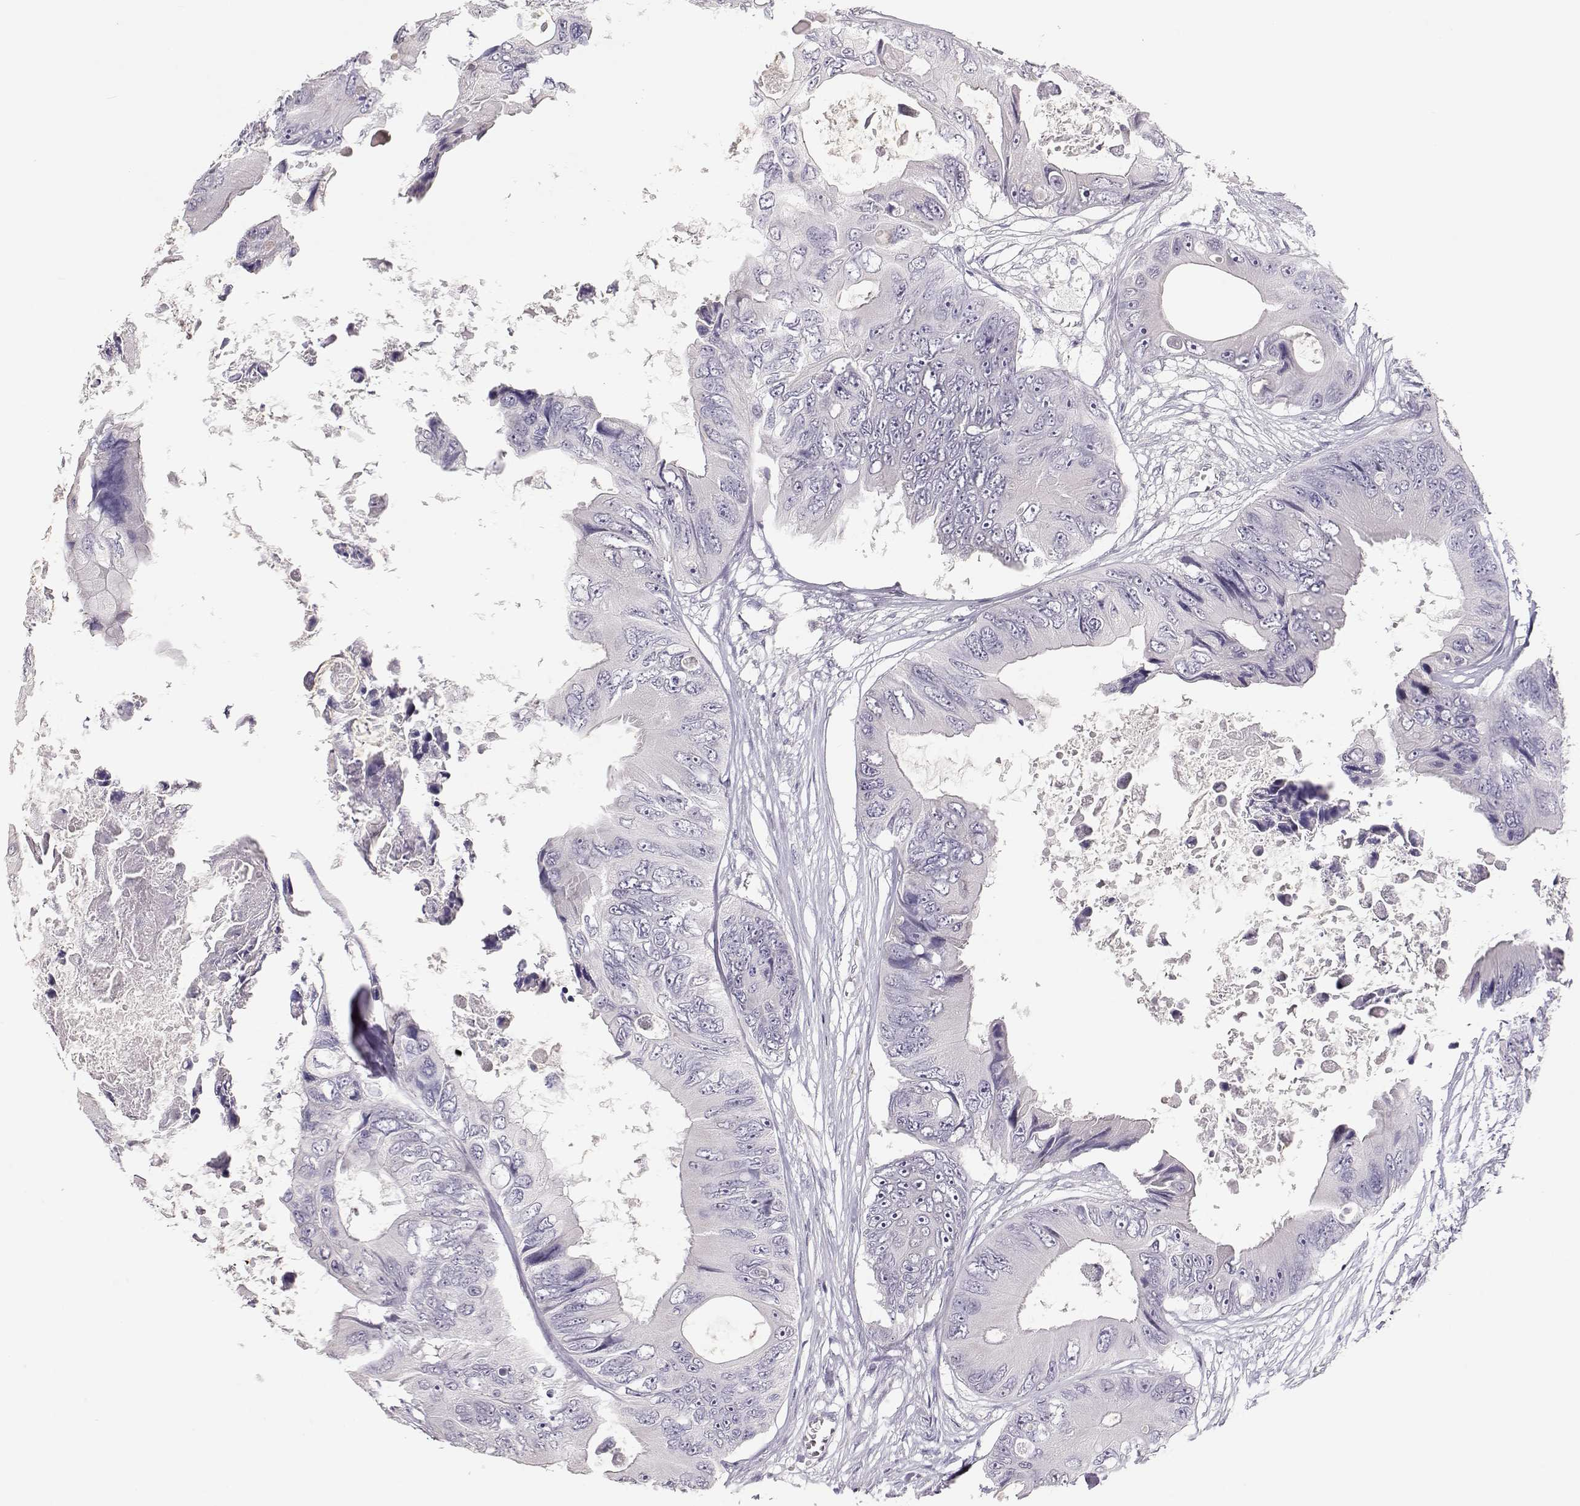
{"staining": {"intensity": "negative", "quantity": "none", "location": "none"}, "tissue": "colorectal cancer", "cell_type": "Tumor cells", "image_type": "cancer", "snomed": [{"axis": "morphology", "description": "Adenocarcinoma, NOS"}, {"axis": "topography", "description": "Rectum"}], "caption": "This histopathology image is of colorectal cancer stained with IHC to label a protein in brown with the nuclei are counter-stained blue. There is no expression in tumor cells. (DAB immunohistochemistry visualized using brightfield microscopy, high magnification).", "gene": "TKTL1", "patient": {"sex": "male", "age": 63}}